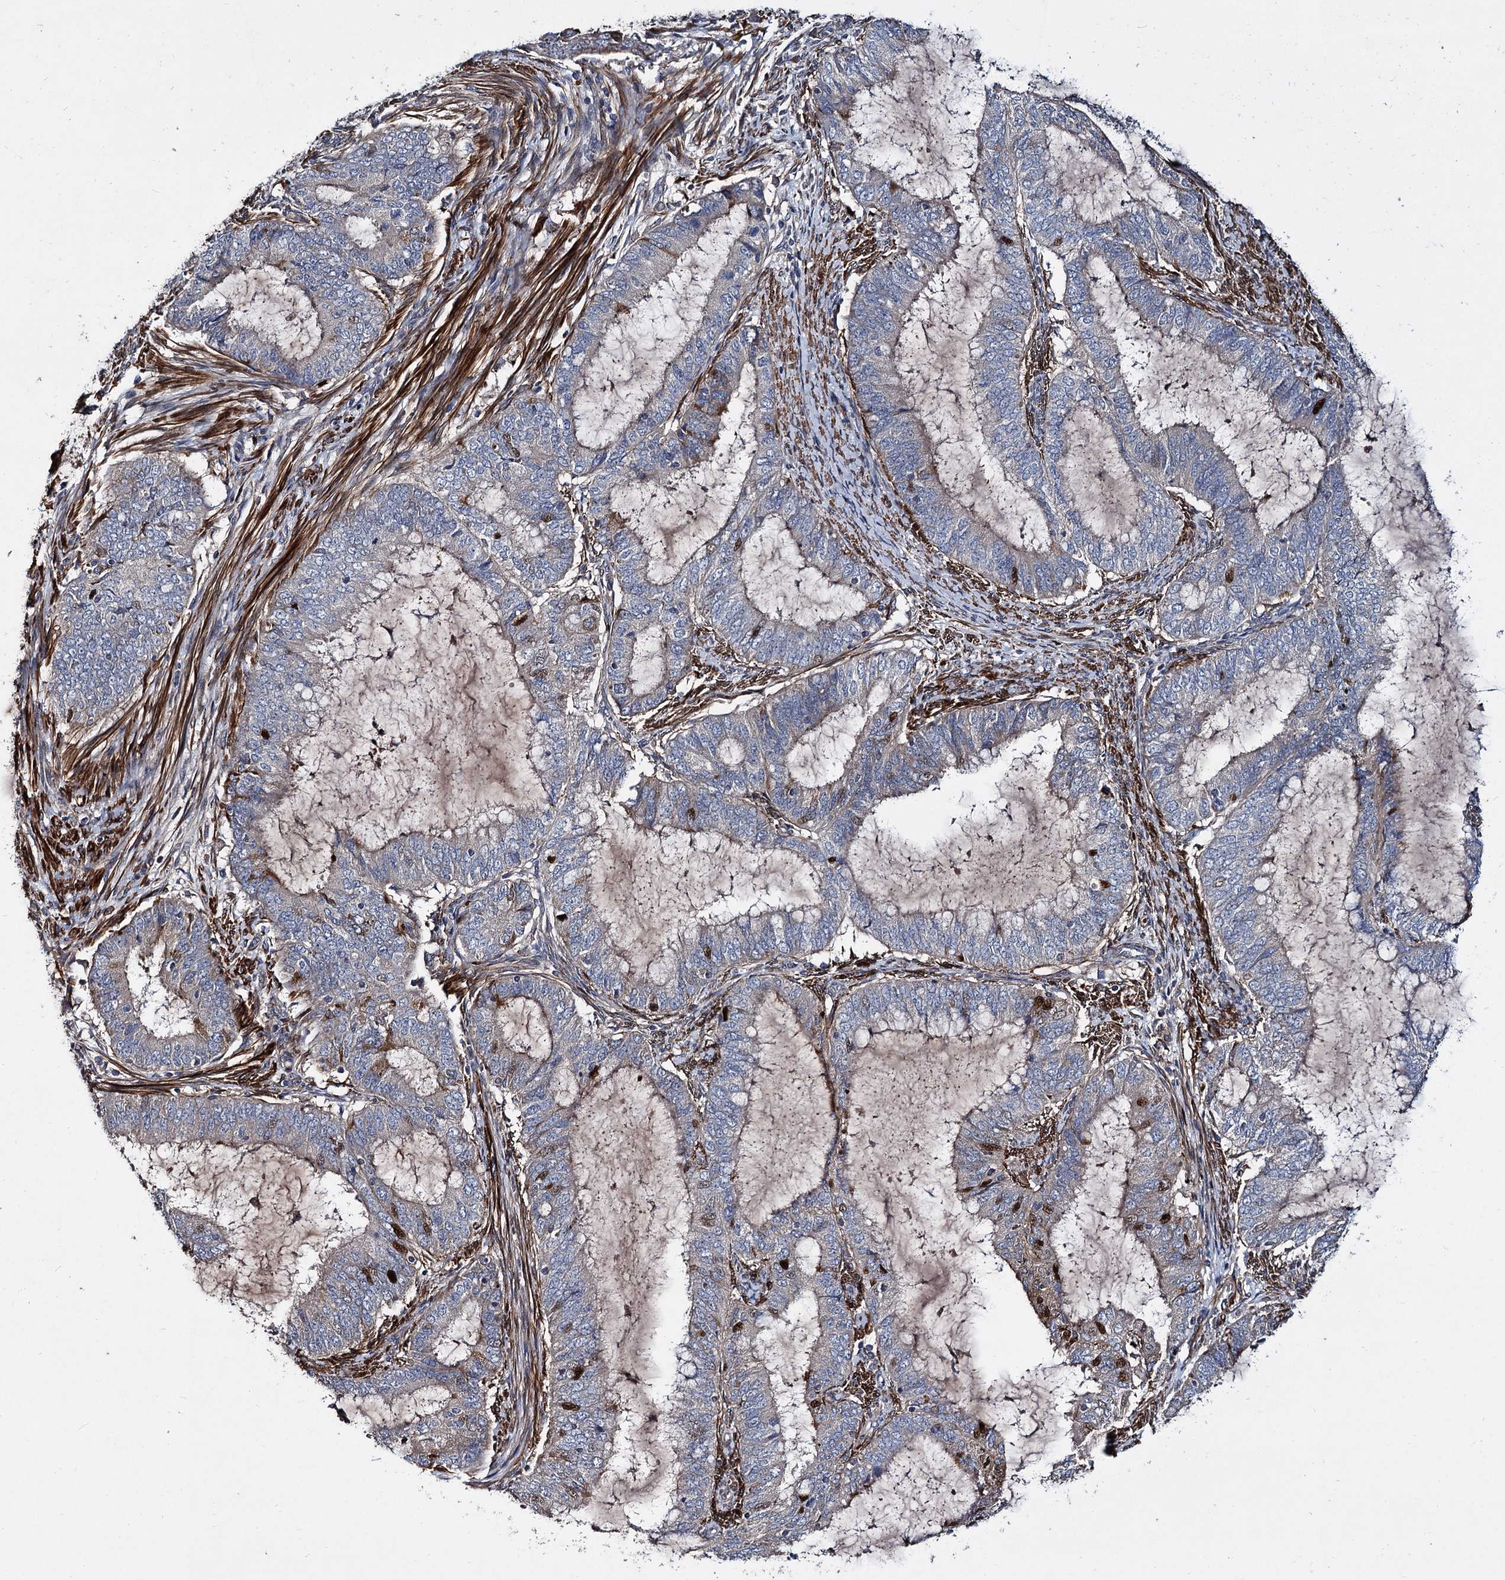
{"staining": {"intensity": "strong", "quantity": "<25%", "location": "nuclear"}, "tissue": "endometrial cancer", "cell_type": "Tumor cells", "image_type": "cancer", "snomed": [{"axis": "morphology", "description": "Adenocarcinoma, NOS"}, {"axis": "topography", "description": "Endometrium"}], "caption": "This image displays endometrial adenocarcinoma stained with immunohistochemistry (IHC) to label a protein in brown. The nuclear of tumor cells show strong positivity for the protein. Nuclei are counter-stained blue.", "gene": "ISM2", "patient": {"sex": "female", "age": 51}}